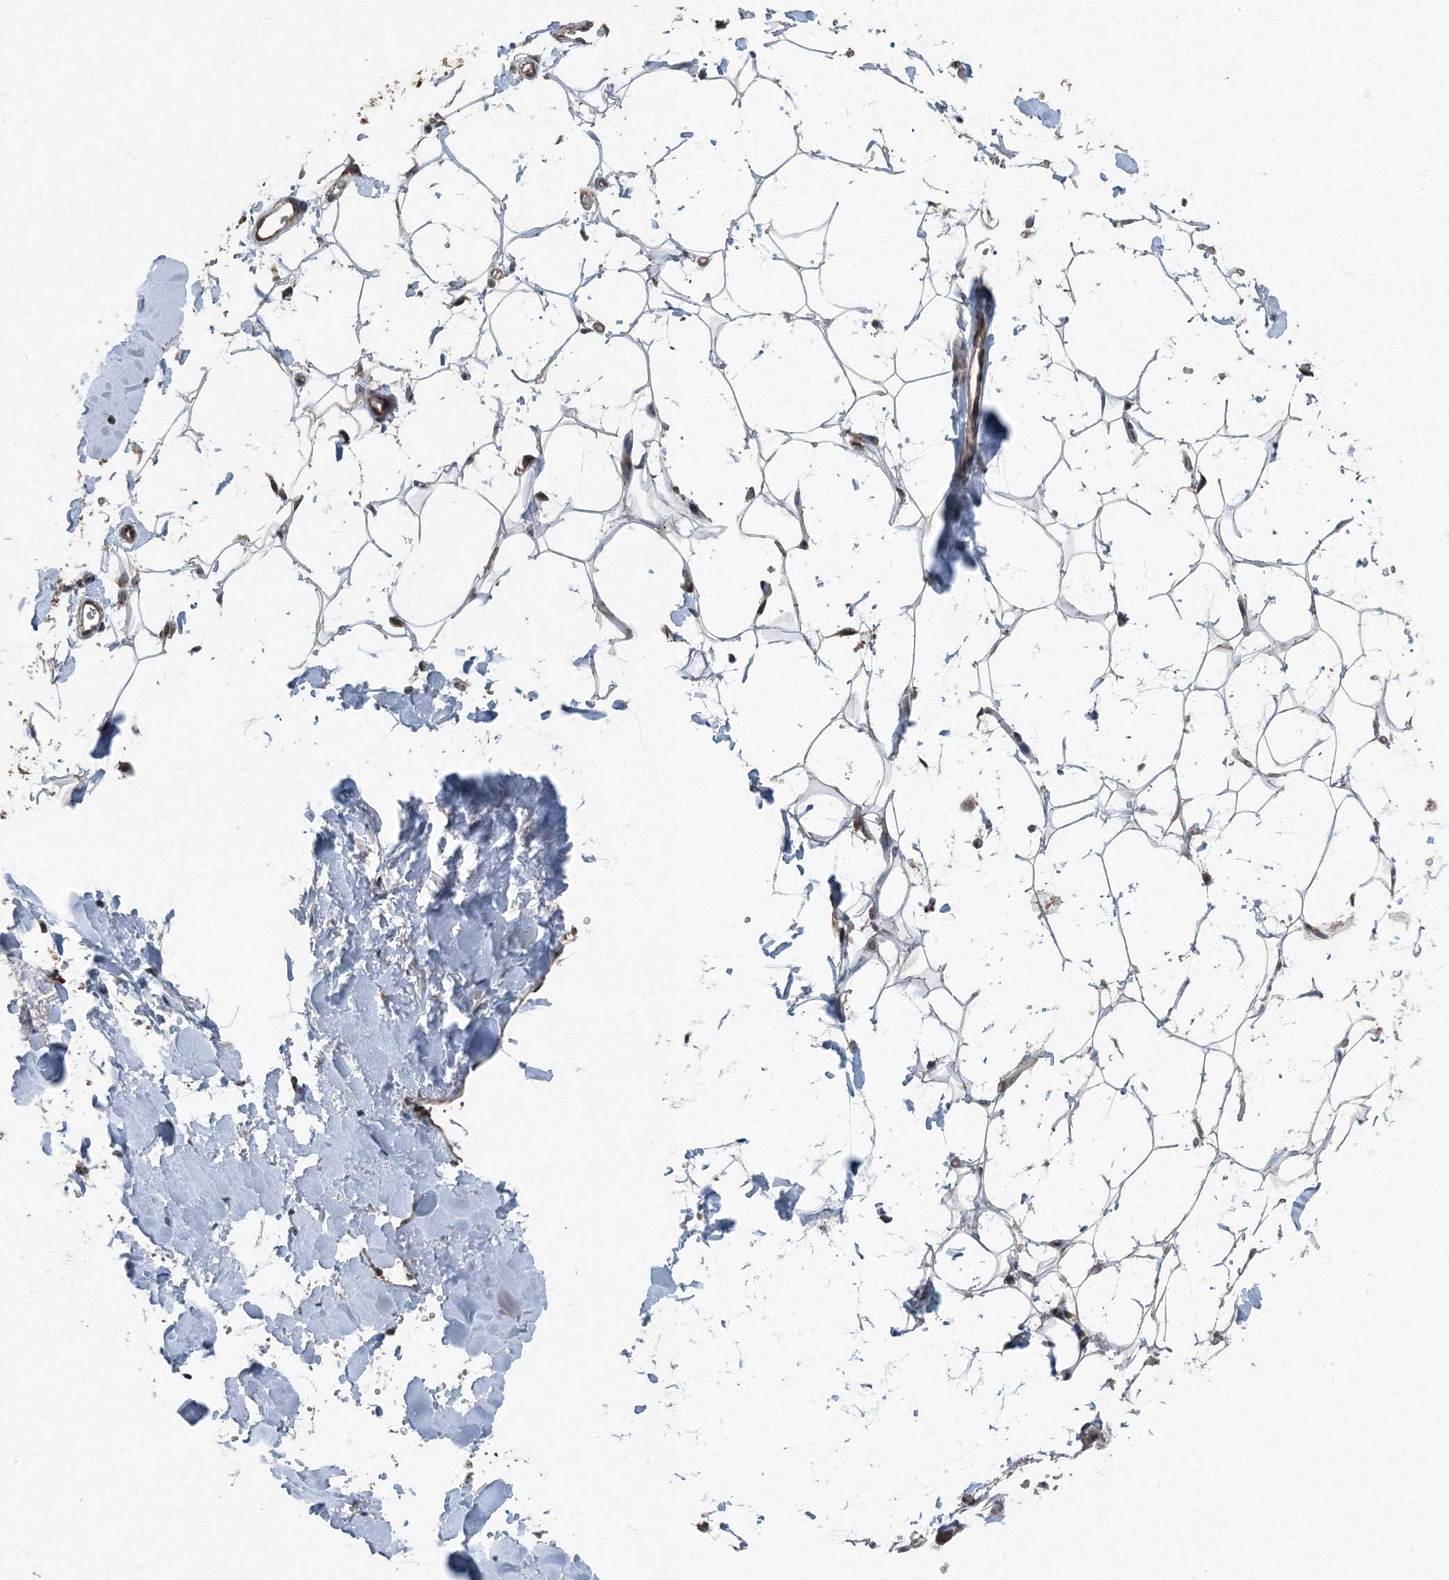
{"staining": {"intensity": "weak", "quantity": ">75%", "location": "cytoplasmic/membranous"}, "tissue": "adipose tissue", "cell_type": "Adipocytes", "image_type": "normal", "snomed": [{"axis": "morphology", "description": "Normal tissue, NOS"}, {"axis": "topography", "description": "Breast"}], "caption": "Immunohistochemical staining of normal human adipose tissue exhibits low levels of weak cytoplasmic/membranous positivity in about >75% of adipocytes. (brown staining indicates protein expression, while blue staining denotes nuclei).", "gene": "AASDH", "patient": {"sex": "female", "age": 26}}